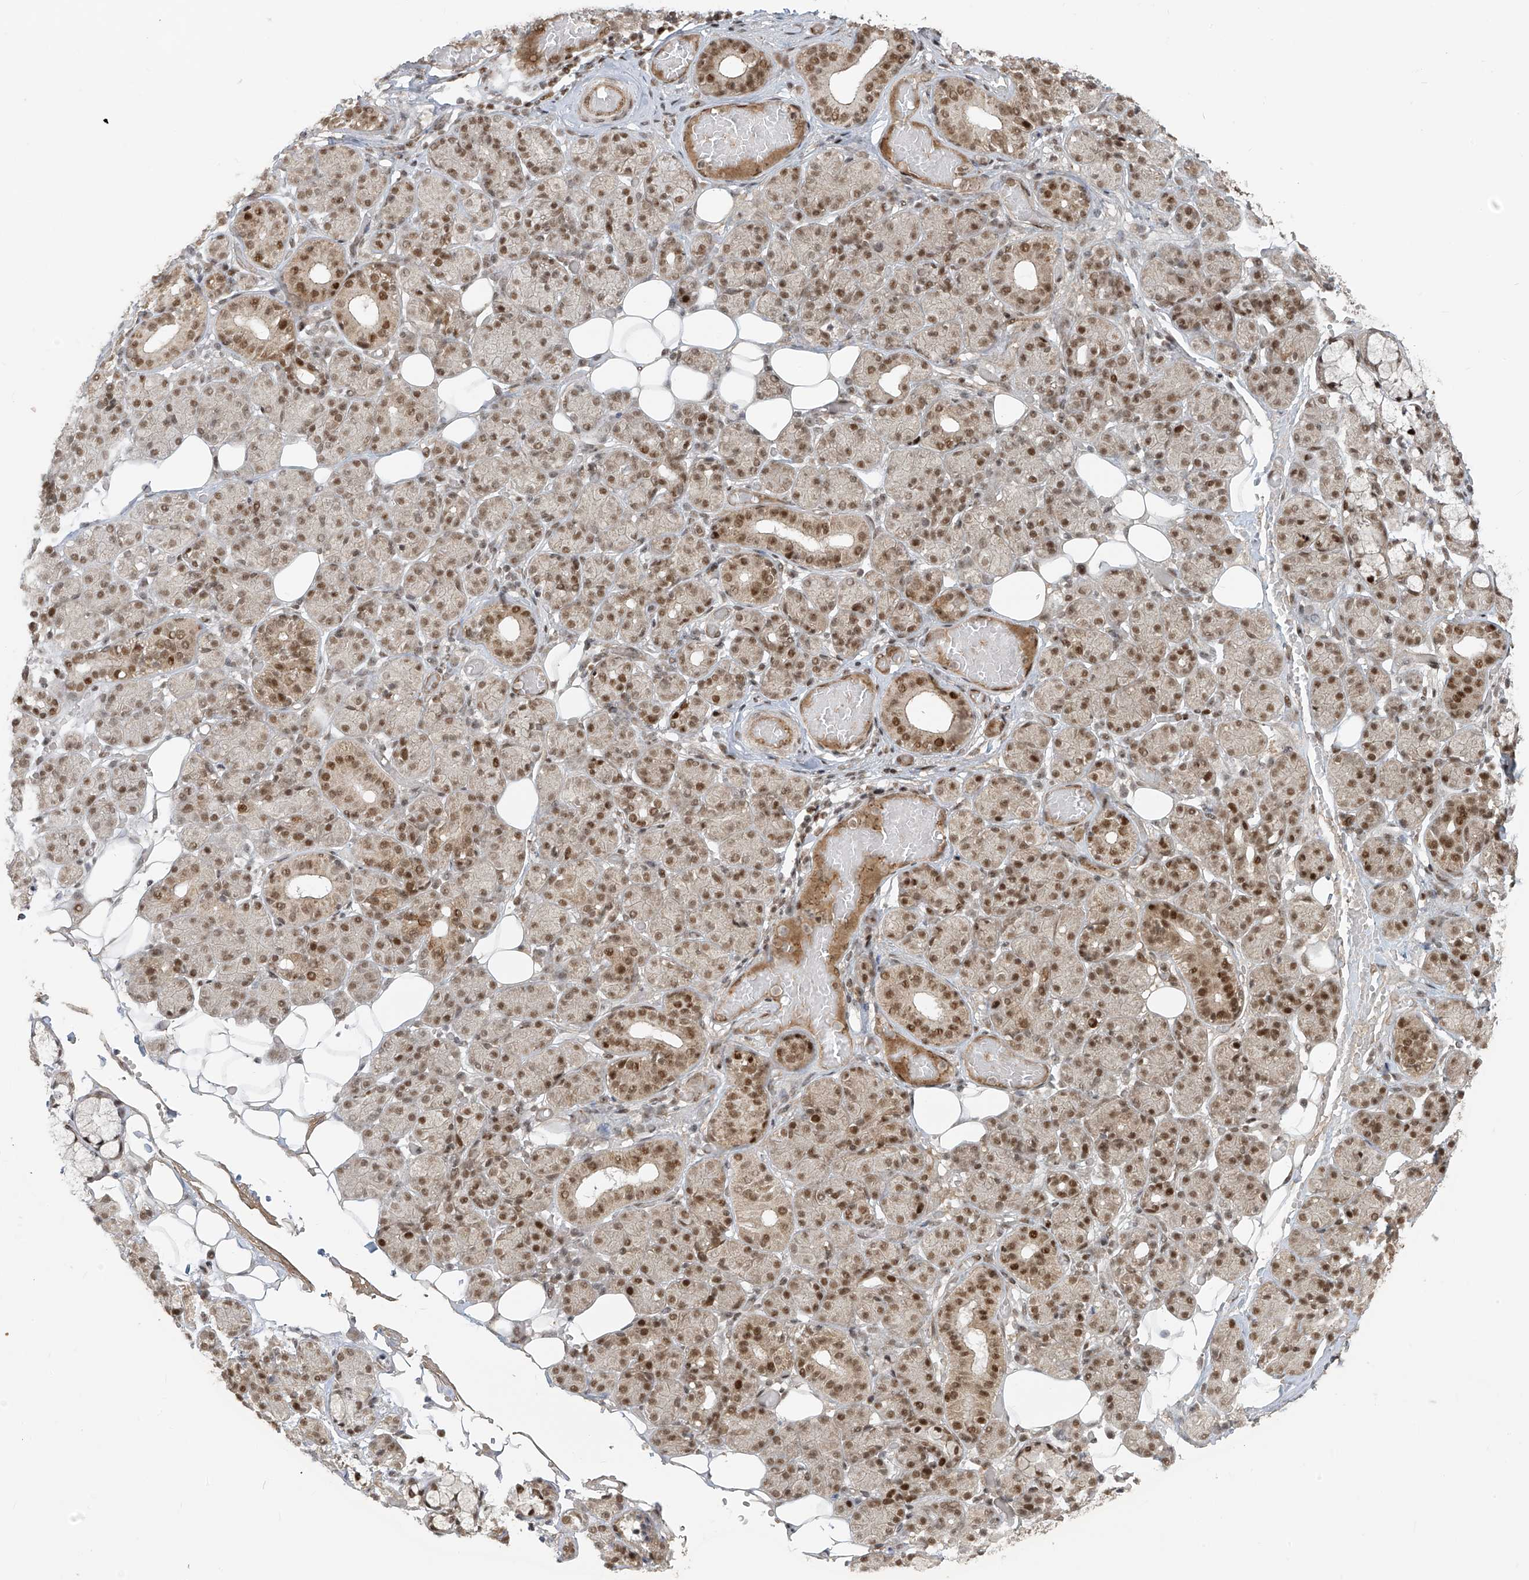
{"staining": {"intensity": "strong", "quantity": "25%-75%", "location": "nuclear"}, "tissue": "salivary gland", "cell_type": "Glandular cells", "image_type": "normal", "snomed": [{"axis": "morphology", "description": "Normal tissue, NOS"}, {"axis": "topography", "description": "Salivary gland"}], "caption": "DAB (3,3'-diaminobenzidine) immunohistochemical staining of normal human salivary gland displays strong nuclear protein staining in approximately 25%-75% of glandular cells.", "gene": "ARHGEF3", "patient": {"sex": "male", "age": 63}}